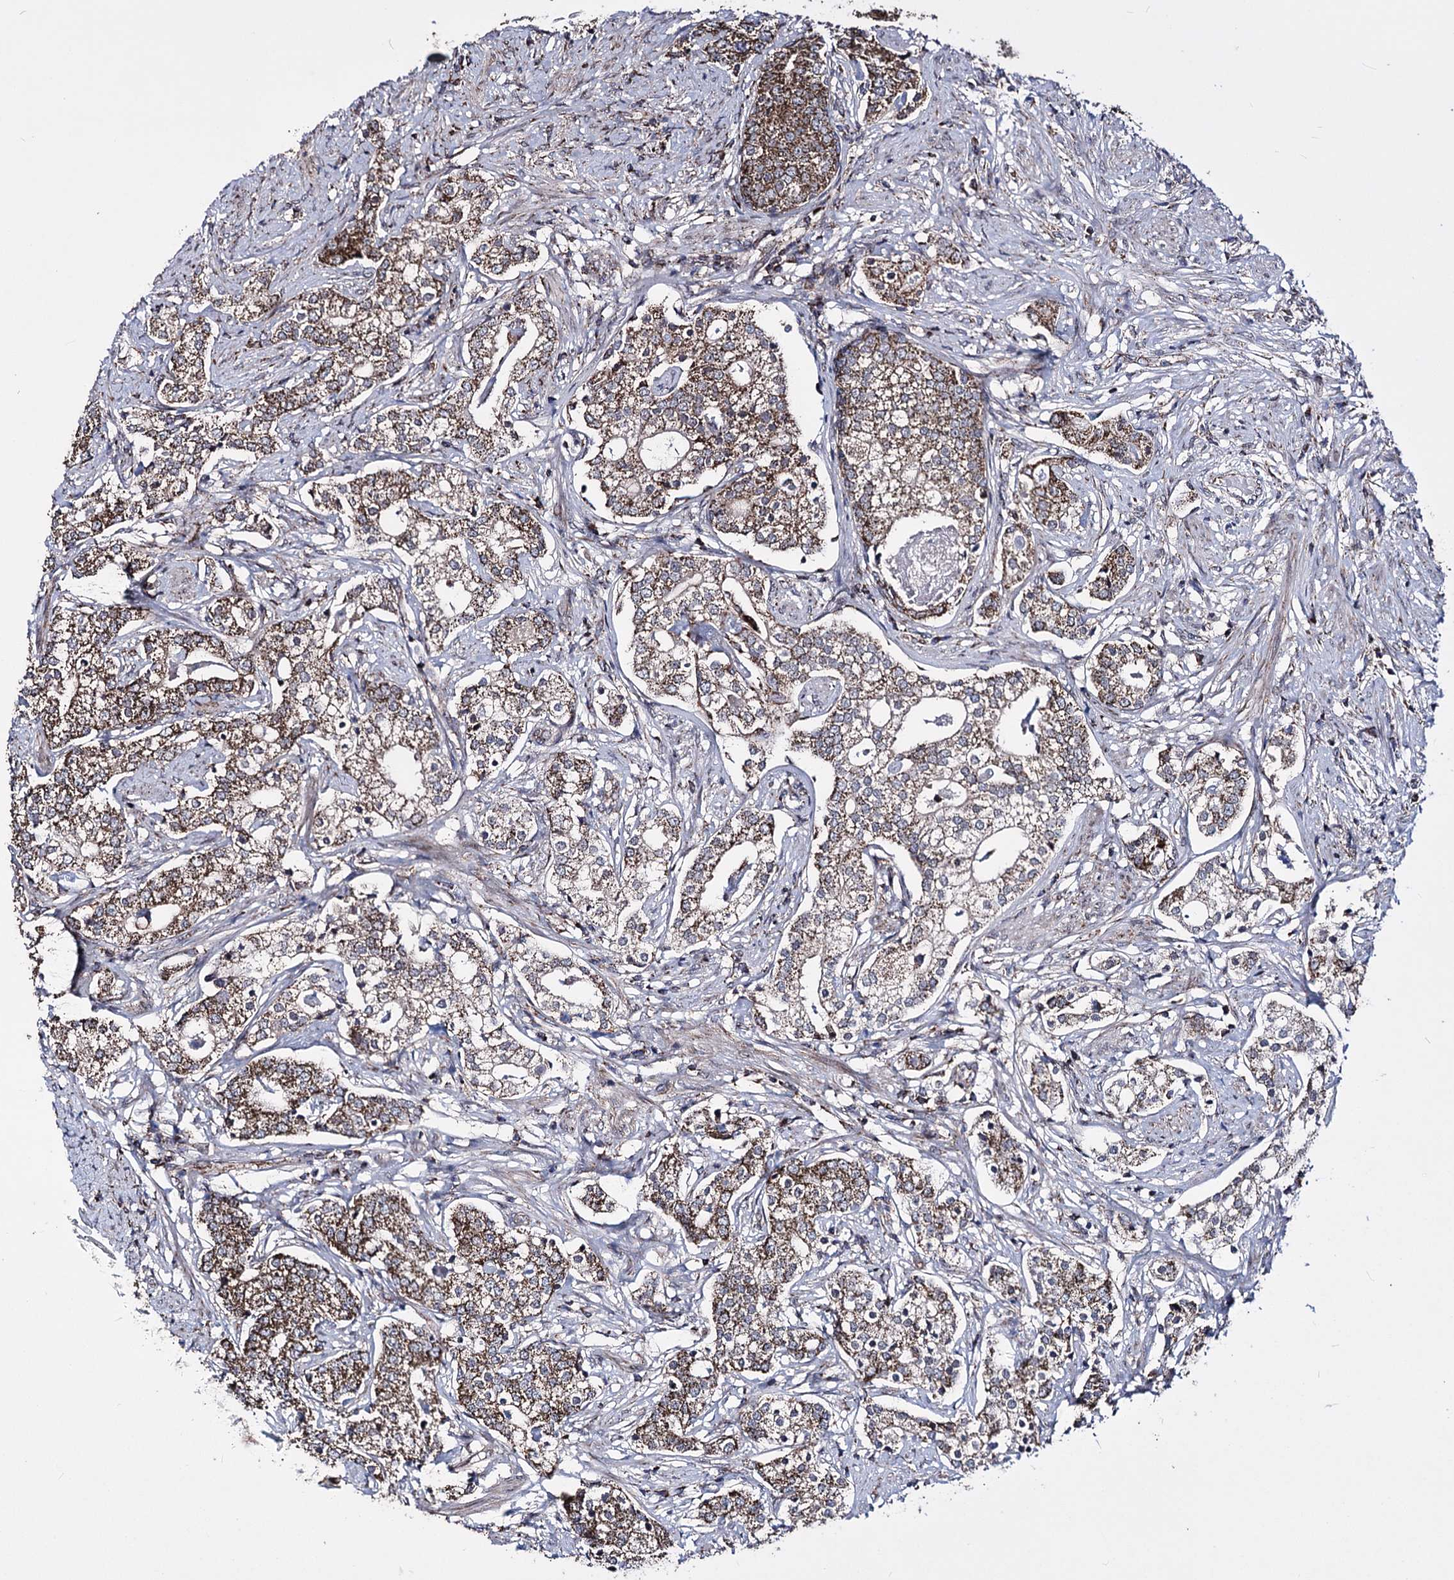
{"staining": {"intensity": "moderate", "quantity": ">75%", "location": "cytoplasmic/membranous"}, "tissue": "prostate cancer", "cell_type": "Tumor cells", "image_type": "cancer", "snomed": [{"axis": "morphology", "description": "Adenocarcinoma, High grade"}, {"axis": "topography", "description": "Prostate"}], "caption": "The histopathology image displays immunohistochemical staining of high-grade adenocarcinoma (prostate). There is moderate cytoplasmic/membranous expression is seen in approximately >75% of tumor cells. (brown staining indicates protein expression, while blue staining denotes nuclei).", "gene": "CREB3L4", "patient": {"sex": "male", "age": 69}}